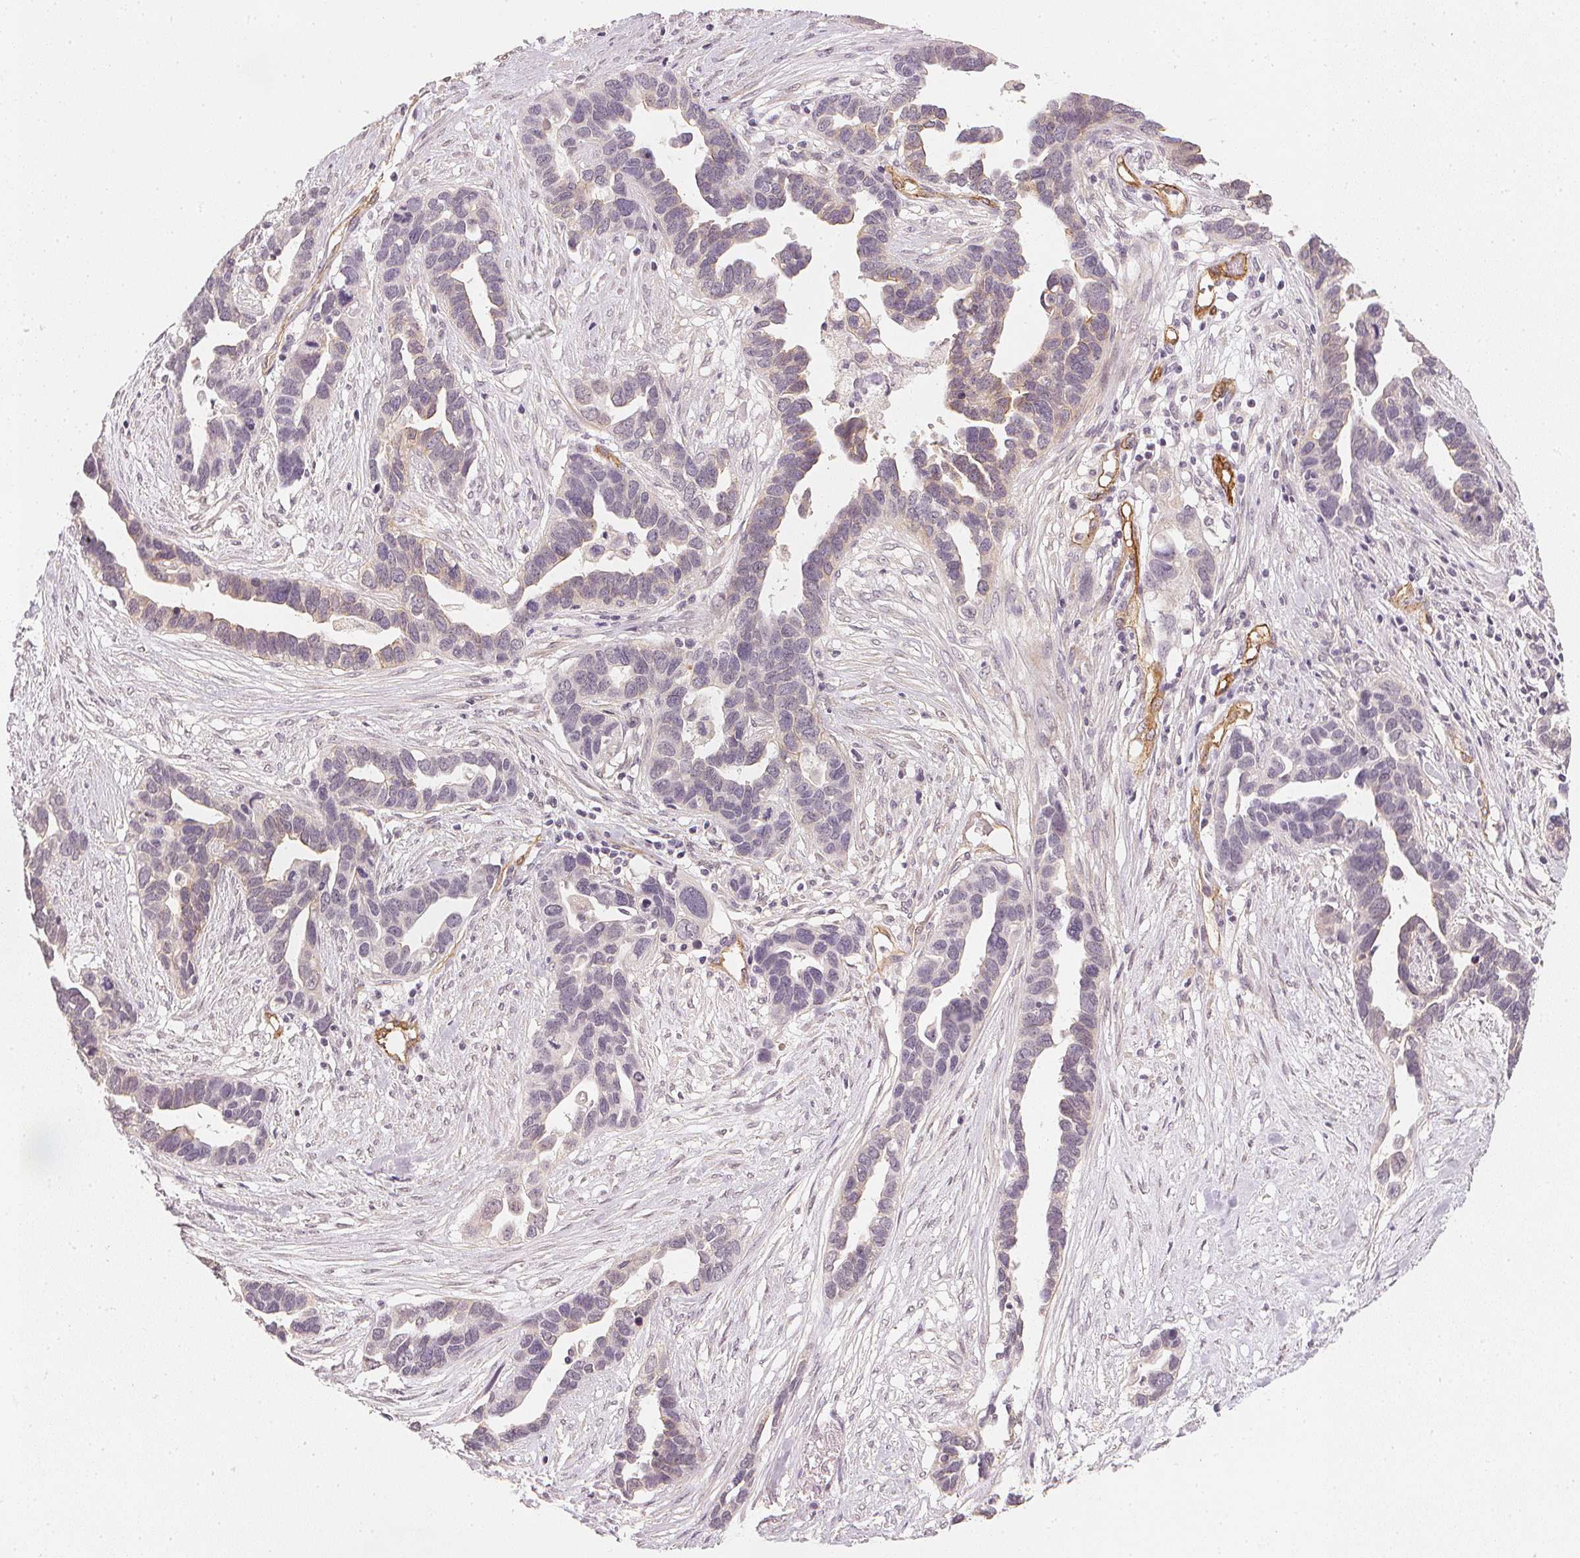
{"staining": {"intensity": "negative", "quantity": "none", "location": "none"}, "tissue": "ovarian cancer", "cell_type": "Tumor cells", "image_type": "cancer", "snomed": [{"axis": "morphology", "description": "Cystadenocarcinoma, serous, NOS"}, {"axis": "topography", "description": "Ovary"}], "caption": "IHC of human ovarian cancer (serous cystadenocarcinoma) demonstrates no expression in tumor cells. (DAB immunohistochemistry visualized using brightfield microscopy, high magnification).", "gene": "CIB1", "patient": {"sex": "female", "age": 54}}